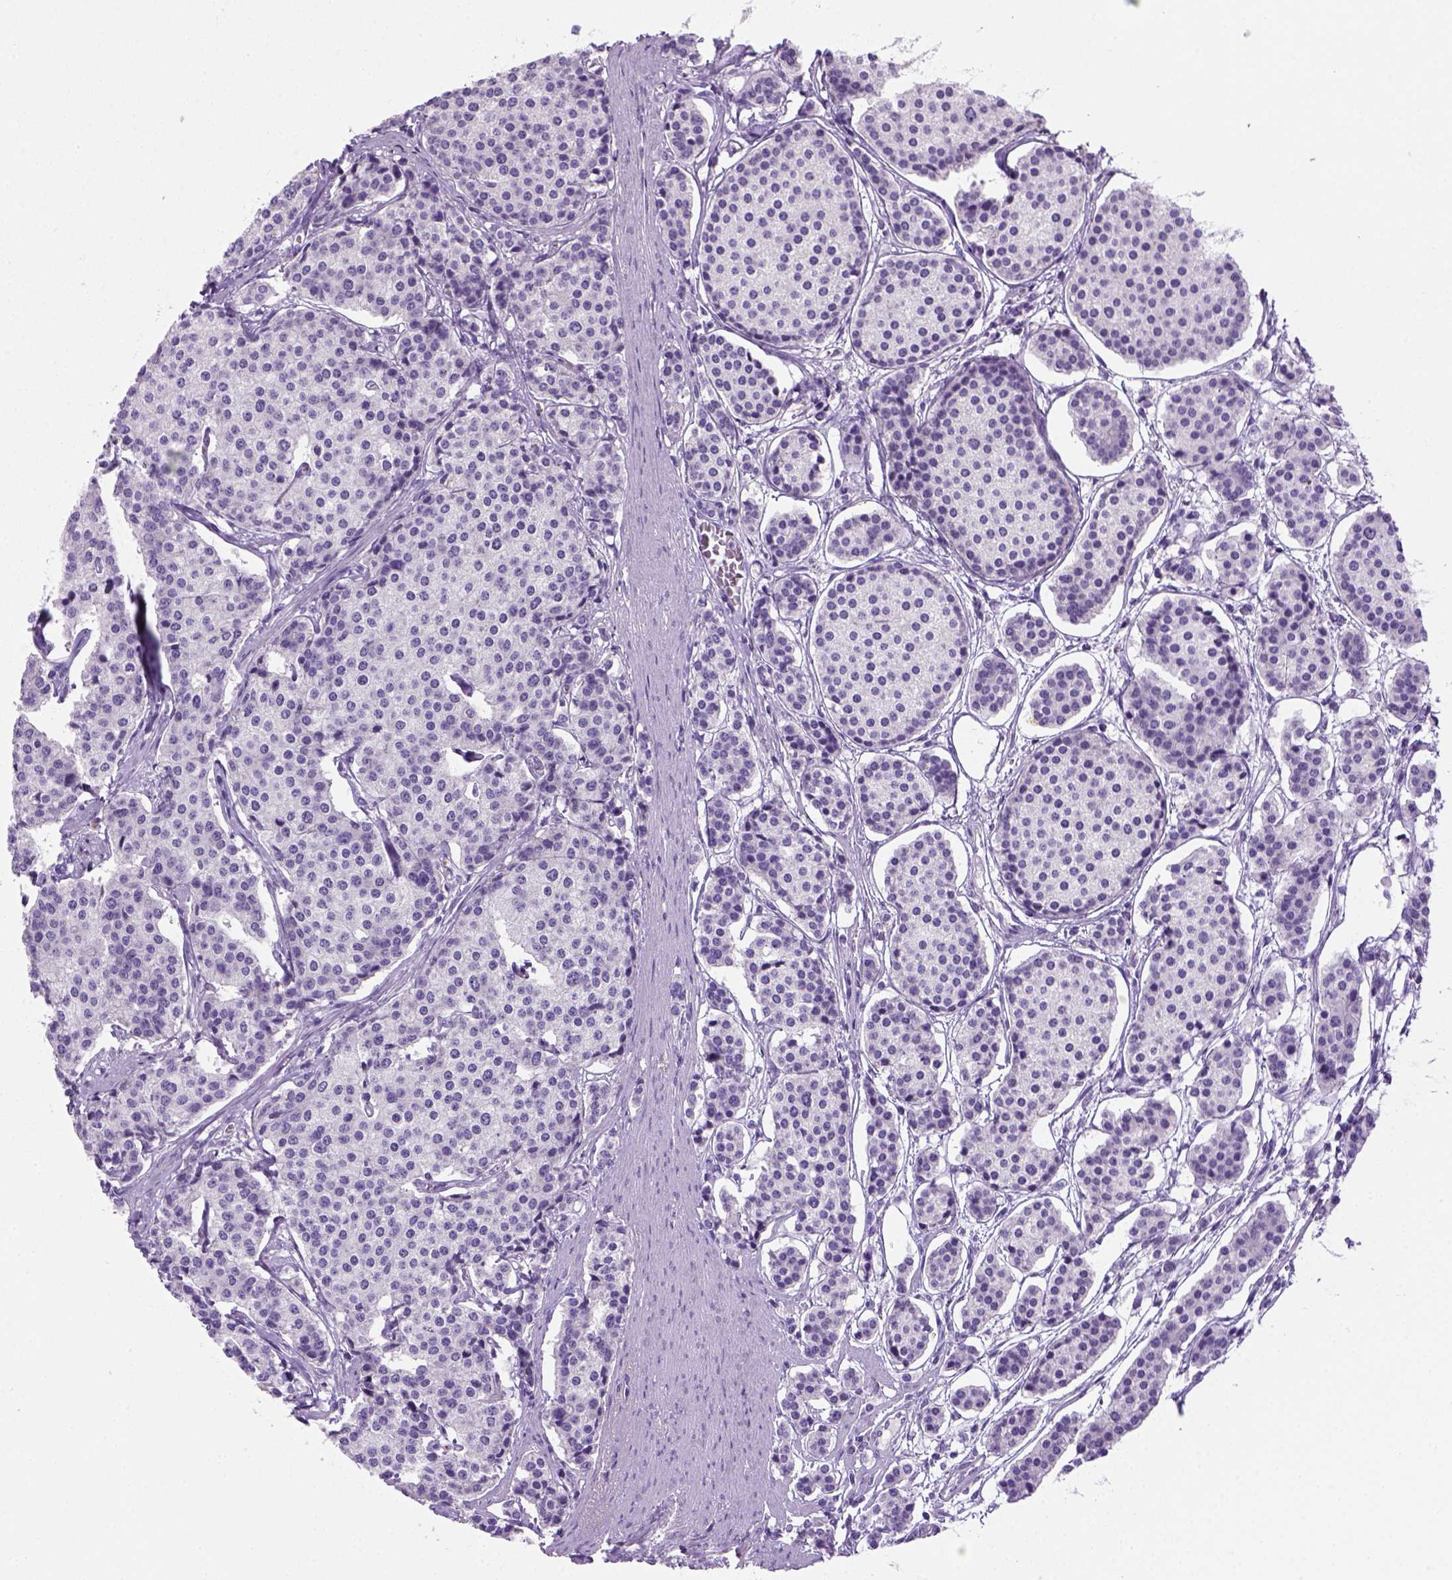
{"staining": {"intensity": "negative", "quantity": "none", "location": "none"}, "tissue": "carcinoid", "cell_type": "Tumor cells", "image_type": "cancer", "snomed": [{"axis": "morphology", "description": "Carcinoid, malignant, NOS"}, {"axis": "topography", "description": "Small intestine"}], "caption": "Immunohistochemical staining of human malignant carcinoid shows no significant staining in tumor cells.", "gene": "KRT71", "patient": {"sex": "female", "age": 65}}